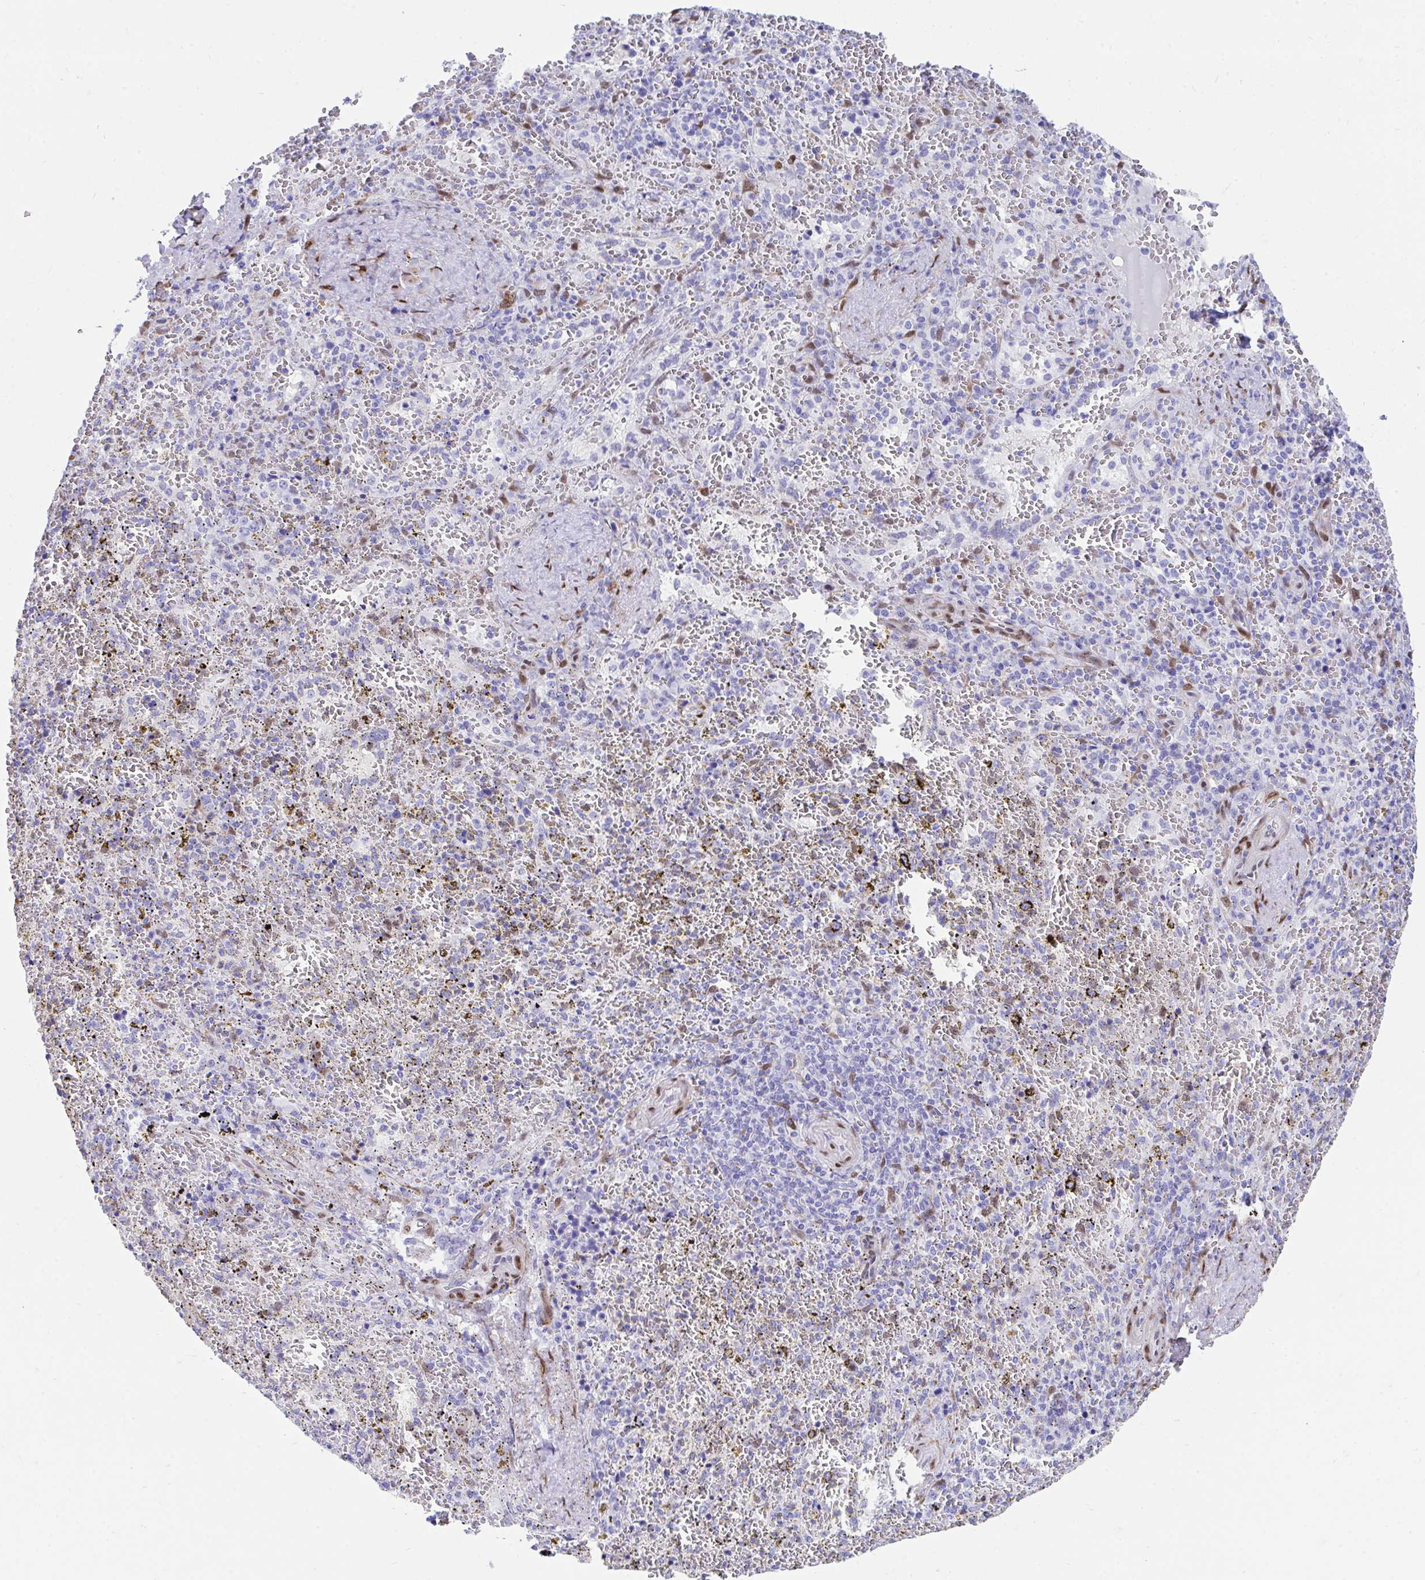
{"staining": {"intensity": "negative", "quantity": "none", "location": "none"}, "tissue": "spleen", "cell_type": "Cells in red pulp", "image_type": "normal", "snomed": [{"axis": "morphology", "description": "Normal tissue, NOS"}, {"axis": "topography", "description": "Spleen"}], "caption": "Immunohistochemical staining of normal human spleen displays no significant positivity in cells in red pulp.", "gene": "RBPMS", "patient": {"sex": "female", "age": 50}}